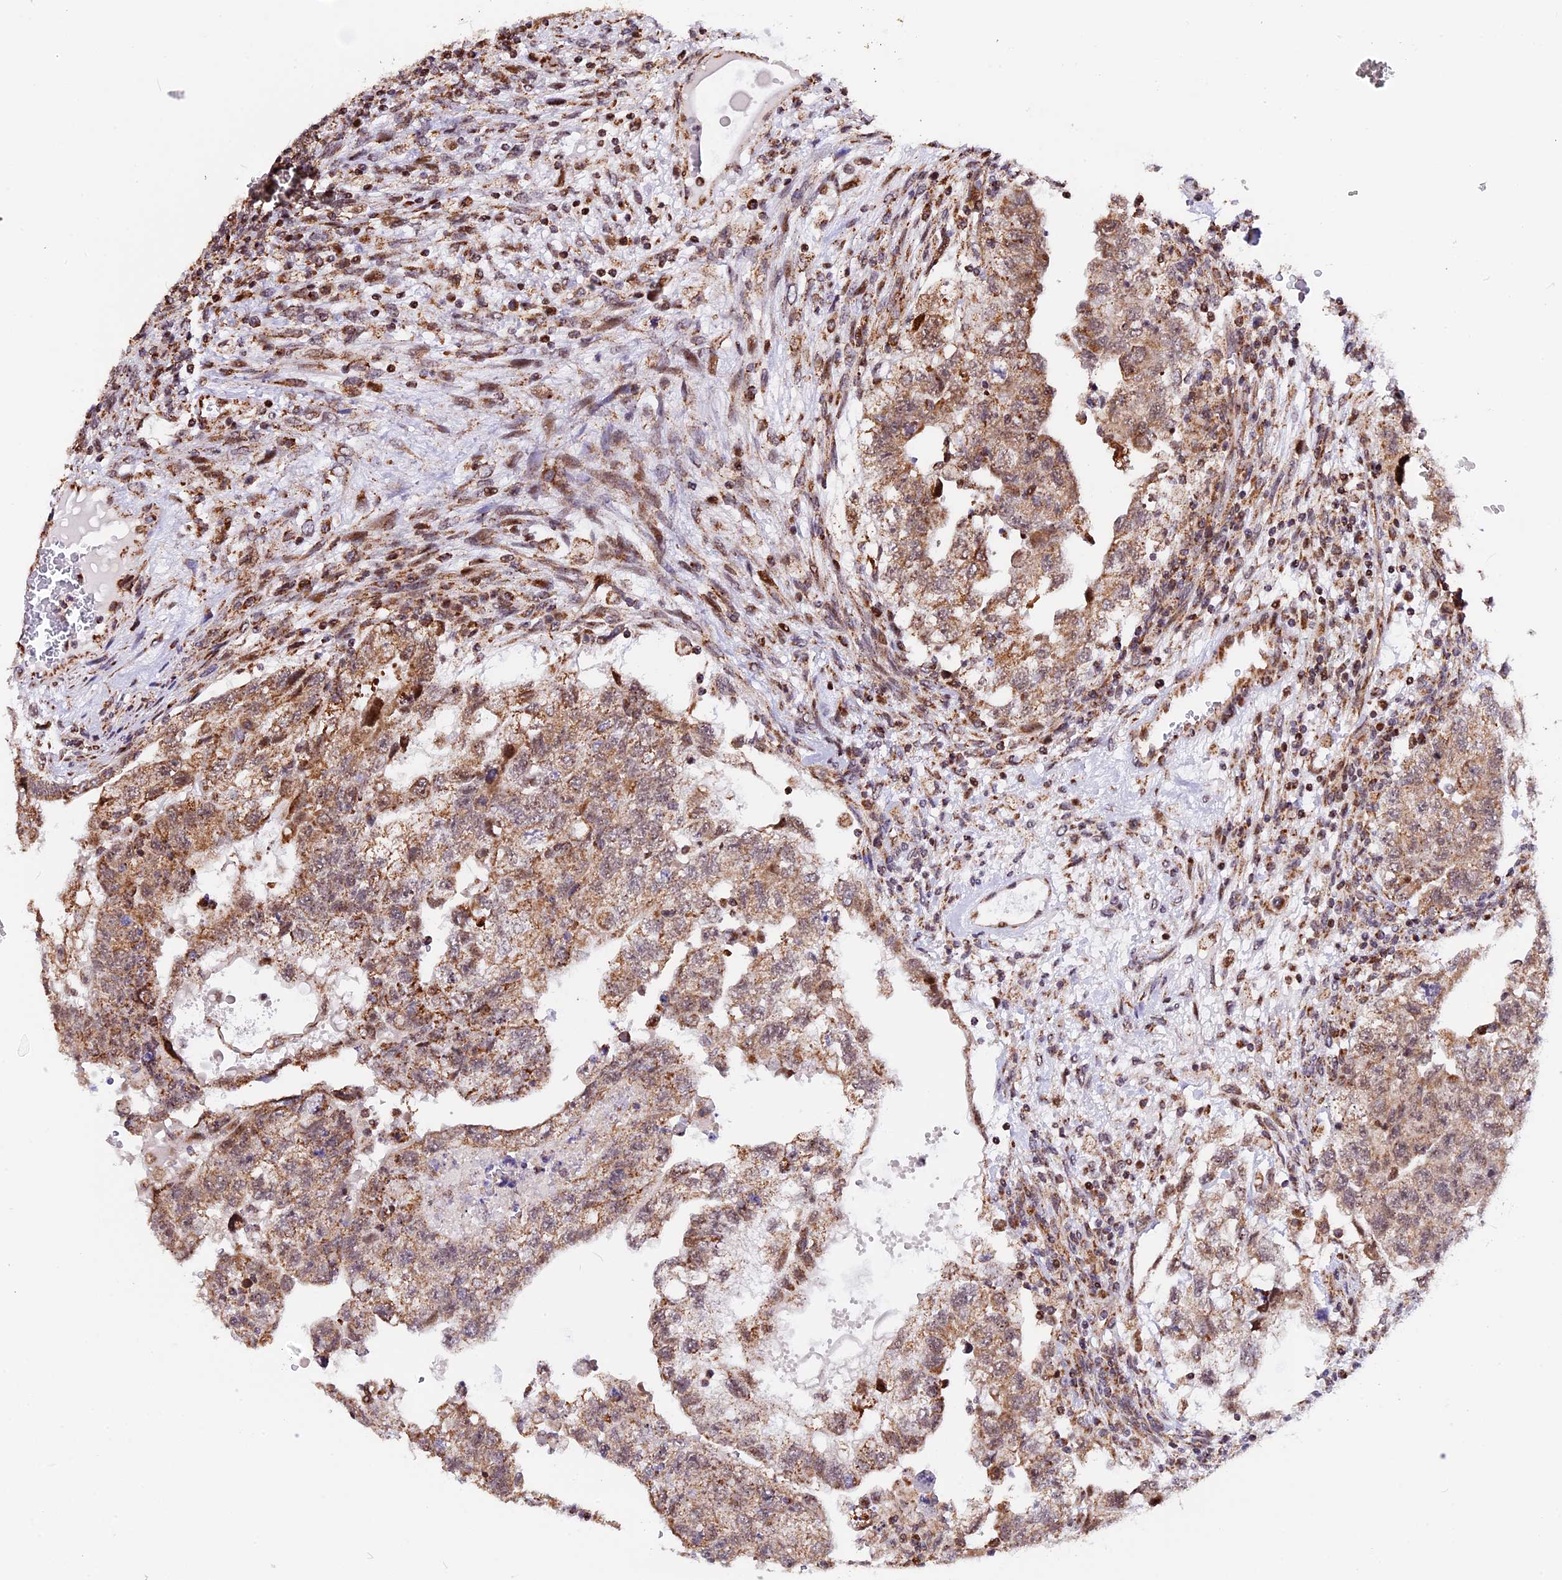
{"staining": {"intensity": "moderate", "quantity": ">75%", "location": "cytoplasmic/membranous"}, "tissue": "testis cancer", "cell_type": "Tumor cells", "image_type": "cancer", "snomed": [{"axis": "morphology", "description": "Carcinoma, Embryonal, NOS"}, {"axis": "topography", "description": "Testis"}], "caption": "Immunohistochemical staining of human testis cancer (embryonal carcinoma) reveals medium levels of moderate cytoplasmic/membranous staining in about >75% of tumor cells.", "gene": "FAM174C", "patient": {"sex": "male", "age": 36}}